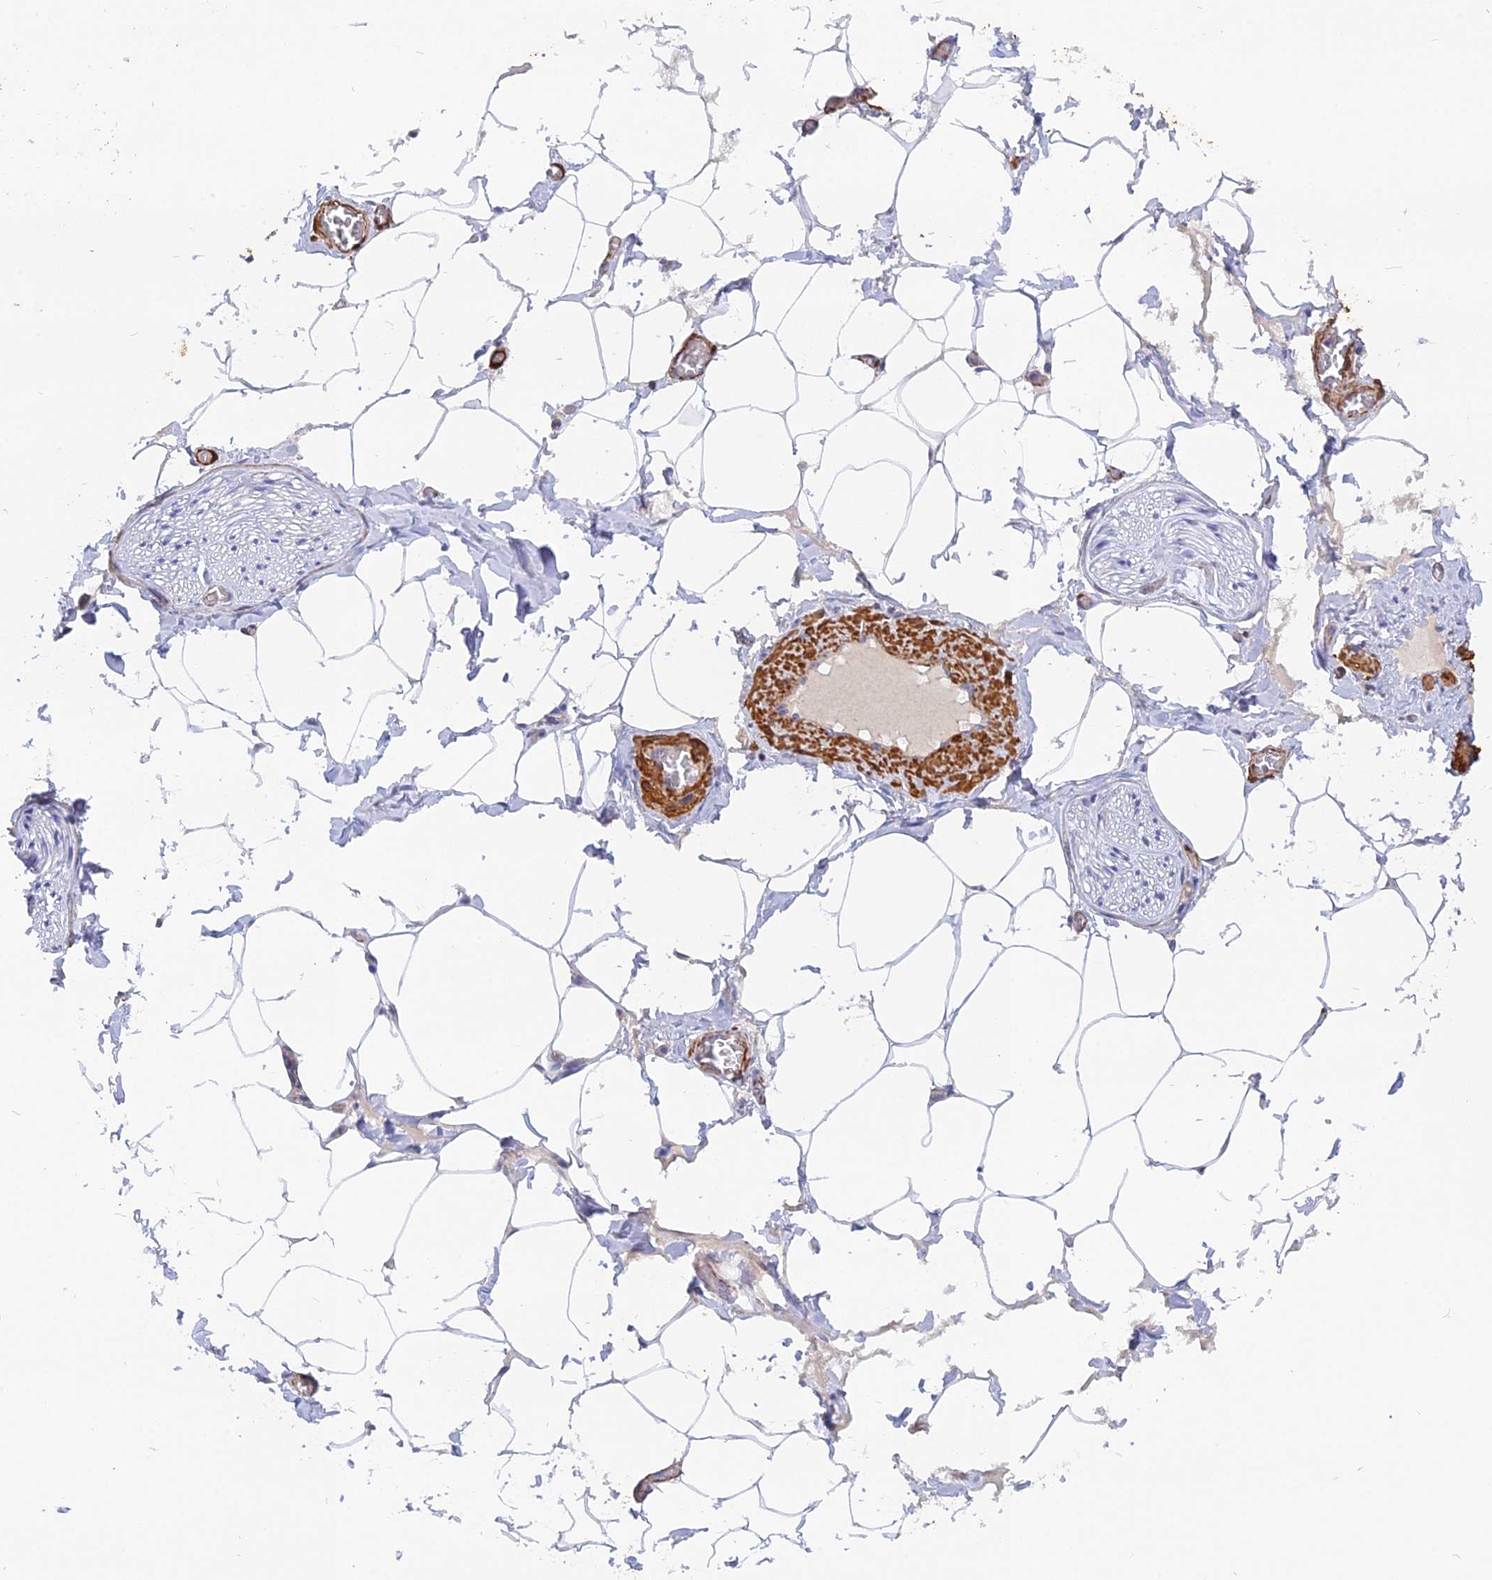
{"staining": {"intensity": "negative", "quantity": "none", "location": "none"}, "tissue": "adipose tissue", "cell_type": "Adipocytes", "image_type": "normal", "snomed": [{"axis": "morphology", "description": "Normal tissue, NOS"}, {"axis": "topography", "description": "Soft tissue"}, {"axis": "topography", "description": "Adipose tissue"}, {"axis": "topography", "description": "Vascular tissue"}, {"axis": "topography", "description": "Peripheral nerve tissue"}], "caption": "IHC of normal human adipose tissue shows no expression in adipocytes. The staining is performed using DAB brown chromogen with nuclei counter-stained in using hematoxylin.", "gene": "CCDC154", "patient": {"sex": "male", "age": 46}}